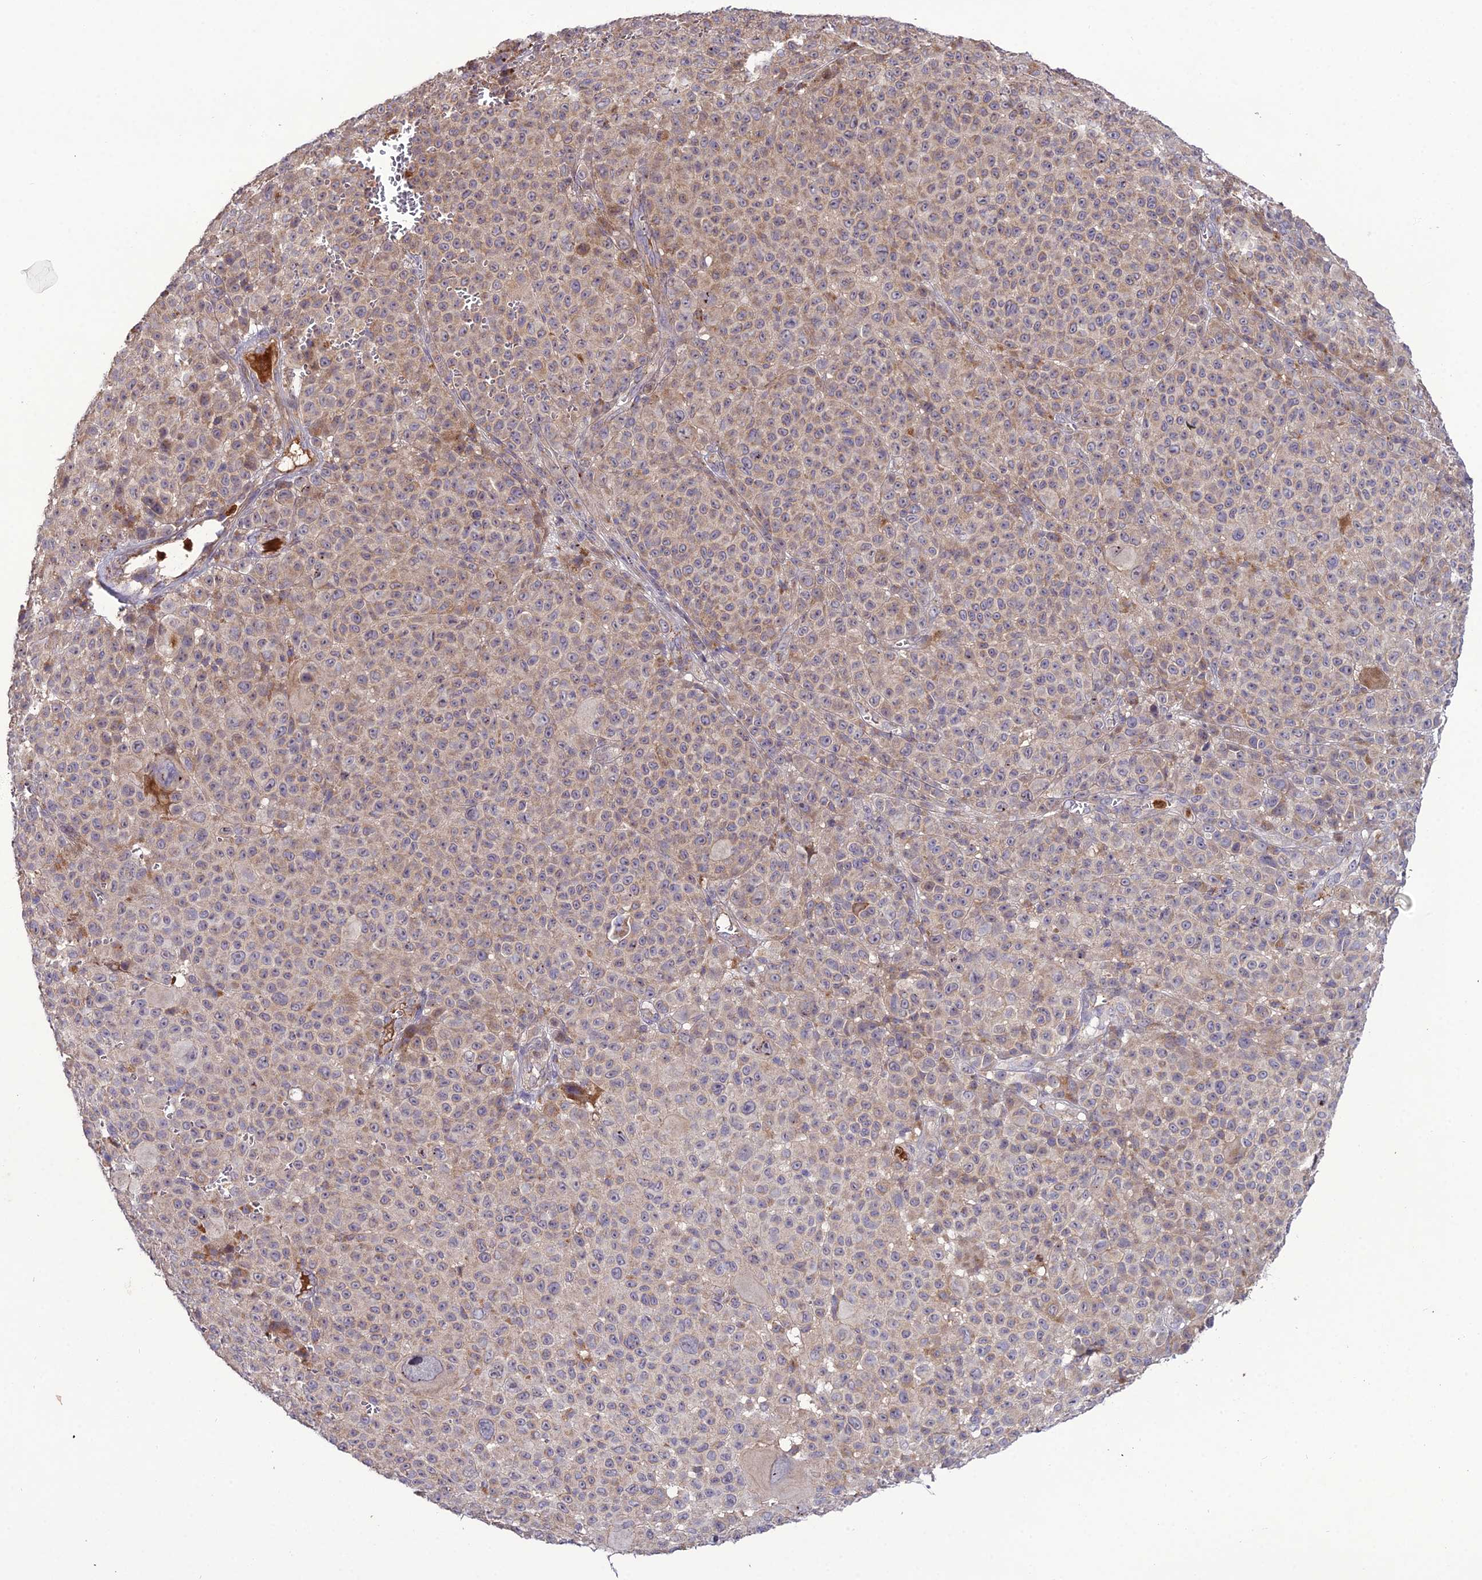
{"staining": {"intensity": "weak", "quantity": "25%-75%", "location": "cytoplasmic/membranous"}, "tissue": "melanoma", "cell_type": "Tumor cells", "image_type": "cancer", "snomed": [{"axis": "morphology", "description": "Malignant melanoma, NOS"}, {"axis": "topography", "description": "Skin"}], "caption": "Weak cytoplasmic/membranous expression is appreciated in about 25%-75% of tumor cells in melanoma.", "gene": "EID2", "patient": {"sex": "female", "age": 94}}